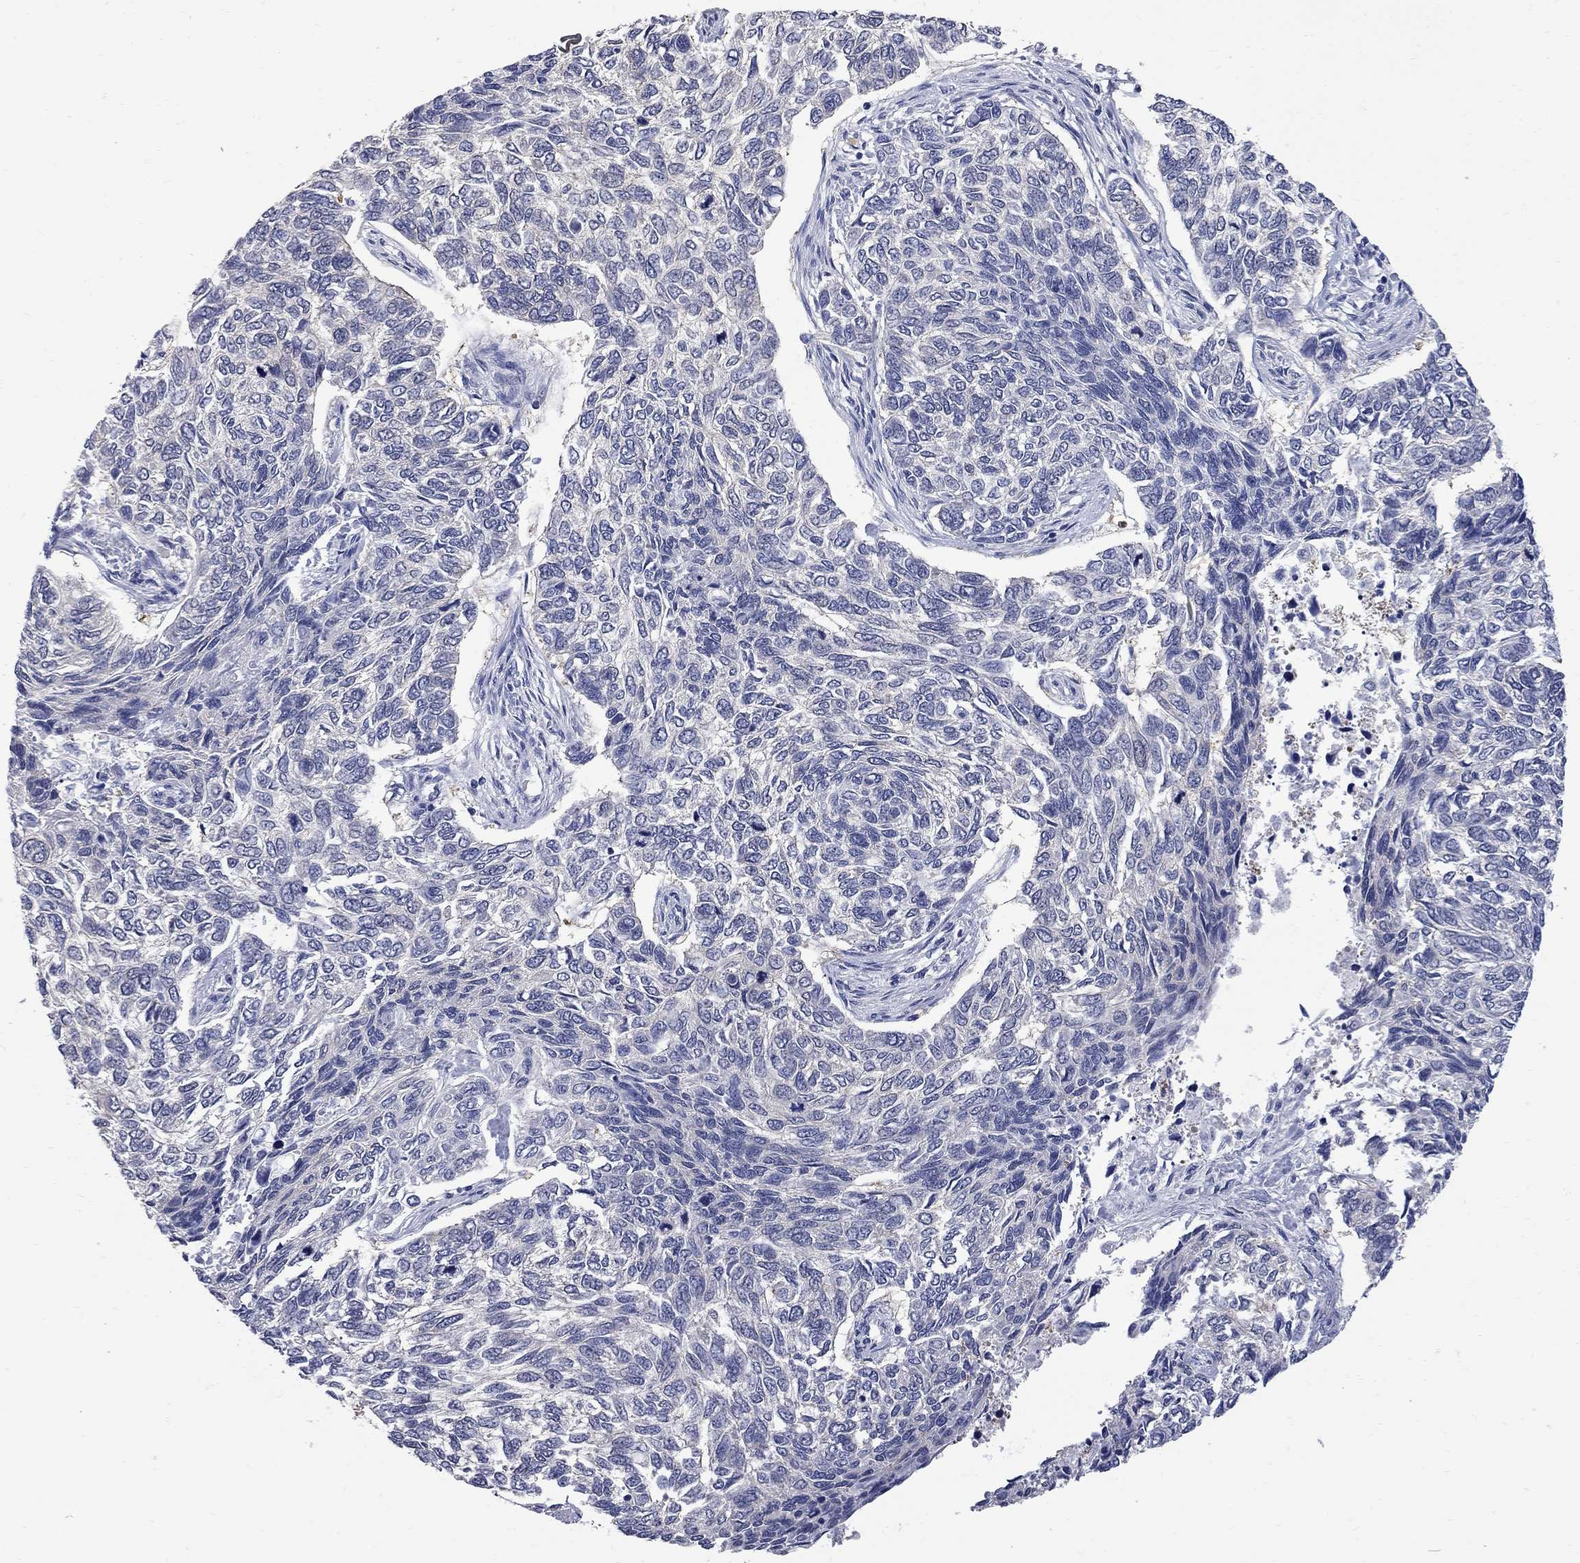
{"staining": {"intensity": "weak", "quantity": "<25%", "location": "cytoplasmic/membranous"}, "tissue": "skin cancer", "cell_type": "Tumor cells", "image_type": "cancer", "snomed": [{"axis": "morphology", "description": "Basal cell carcinoma"}, {"axis": "topography", "description": "Skin"}], "caption": "Immunohistochemical staining of skin cancer (basal cell carcinoma) reveals no significant staining in tumor cells. (DAB immunohistochemistry (IHC), high magnification).", "gene": "GALNT8", "patient": {"sex": "female", "age": 65}}